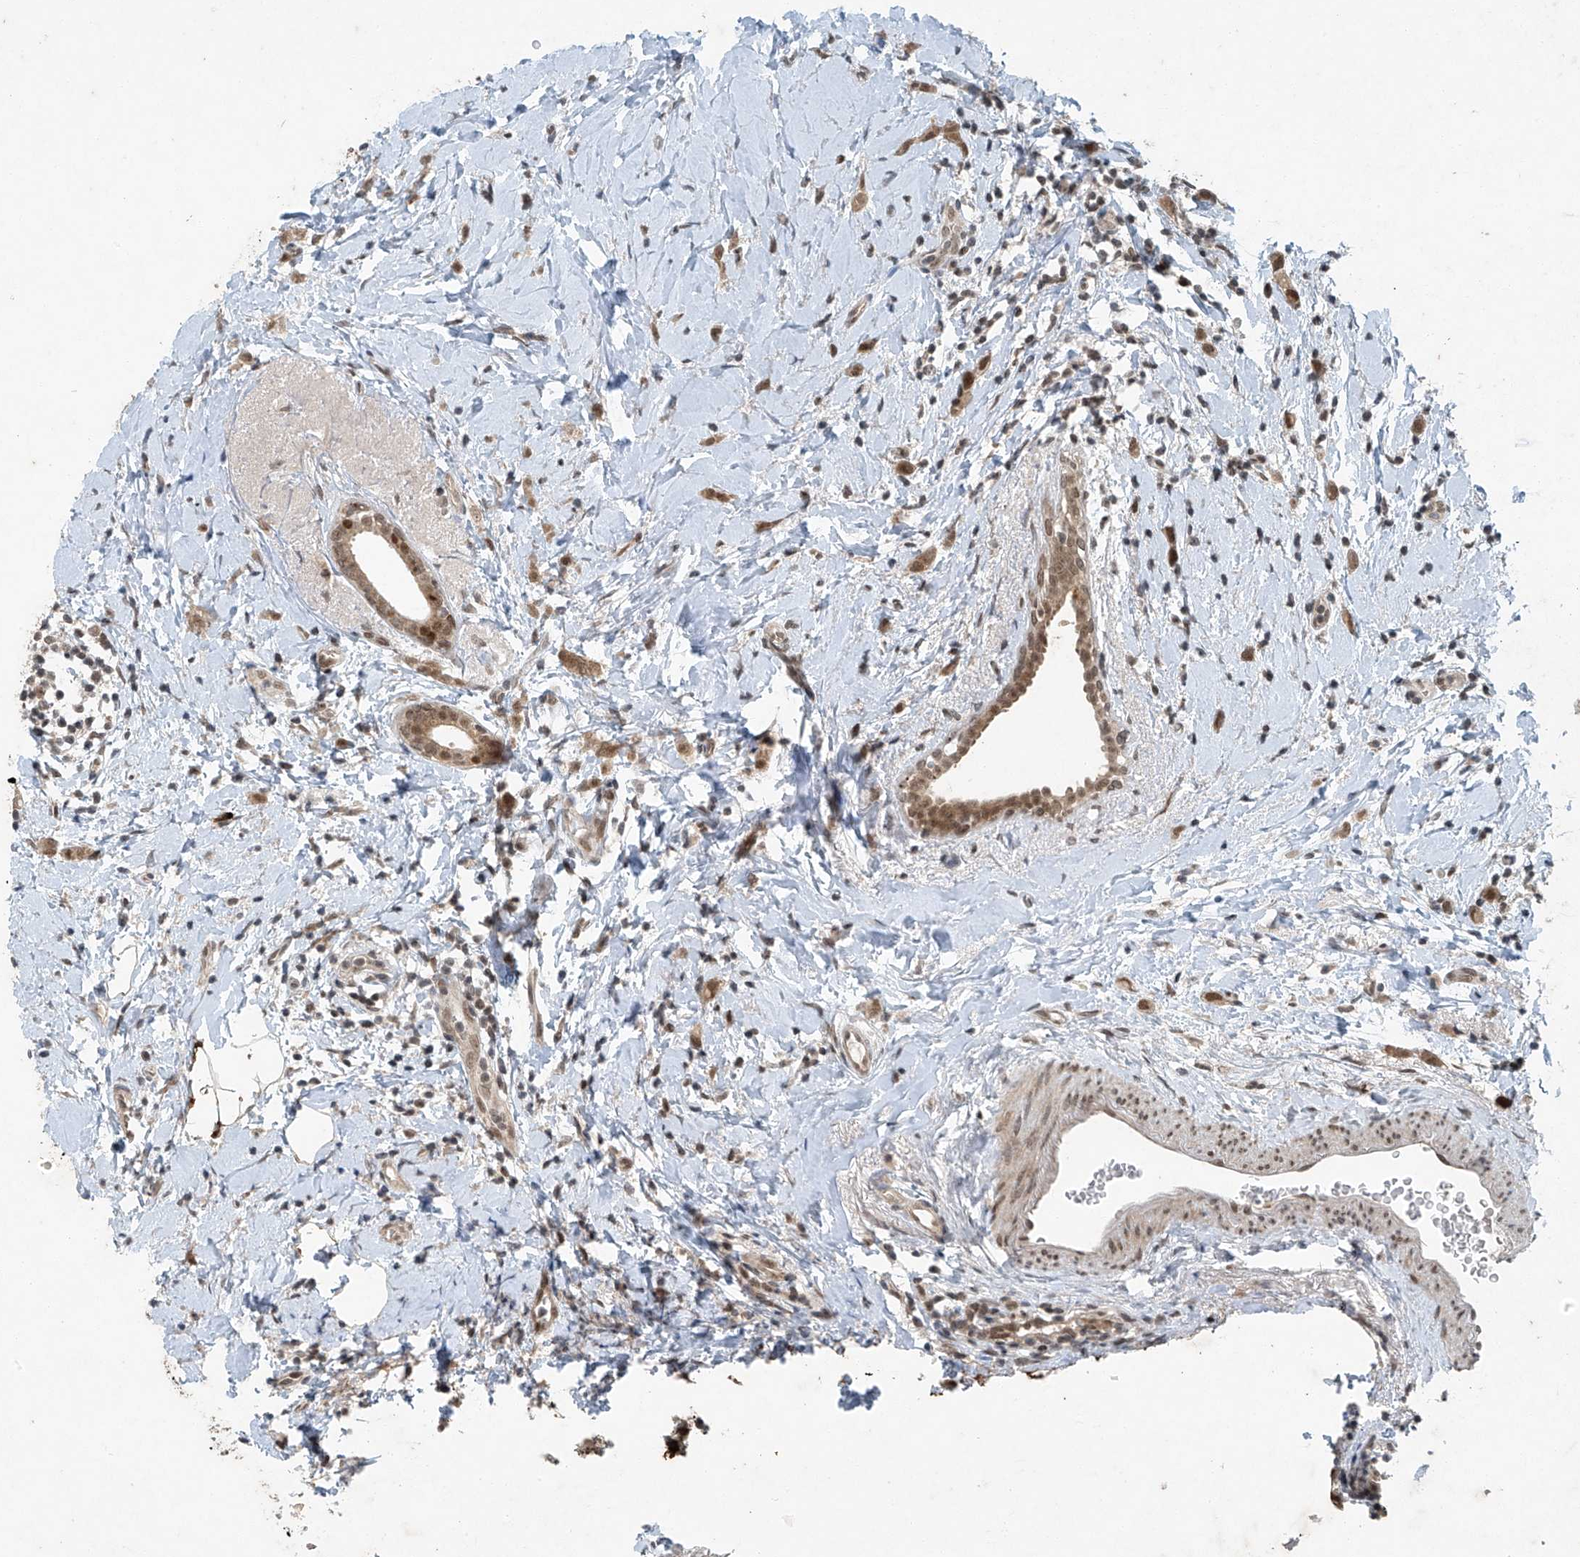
{"staining": {"intensity": "moderate", "quantity": ">75%", "location": "cytoplasmic/membranous,nuclear"}, "tissue": "breast cancer", "cell_type": "Tumor cells", "image_type": "cancer", "snomed": [{"axis": "morphology", "description": "Lobular carcinoma"}, {"axis": "topography", "description": "Breast"}], "caption": "Lobular carcinoma (breast) stained with immunohistochemistry displays moderate cytoplasmic/membranous and nuclear staining in about >75% of tumor cells.", "gene": "TAF8", "patient": {"sex": "female", "age": 47}}